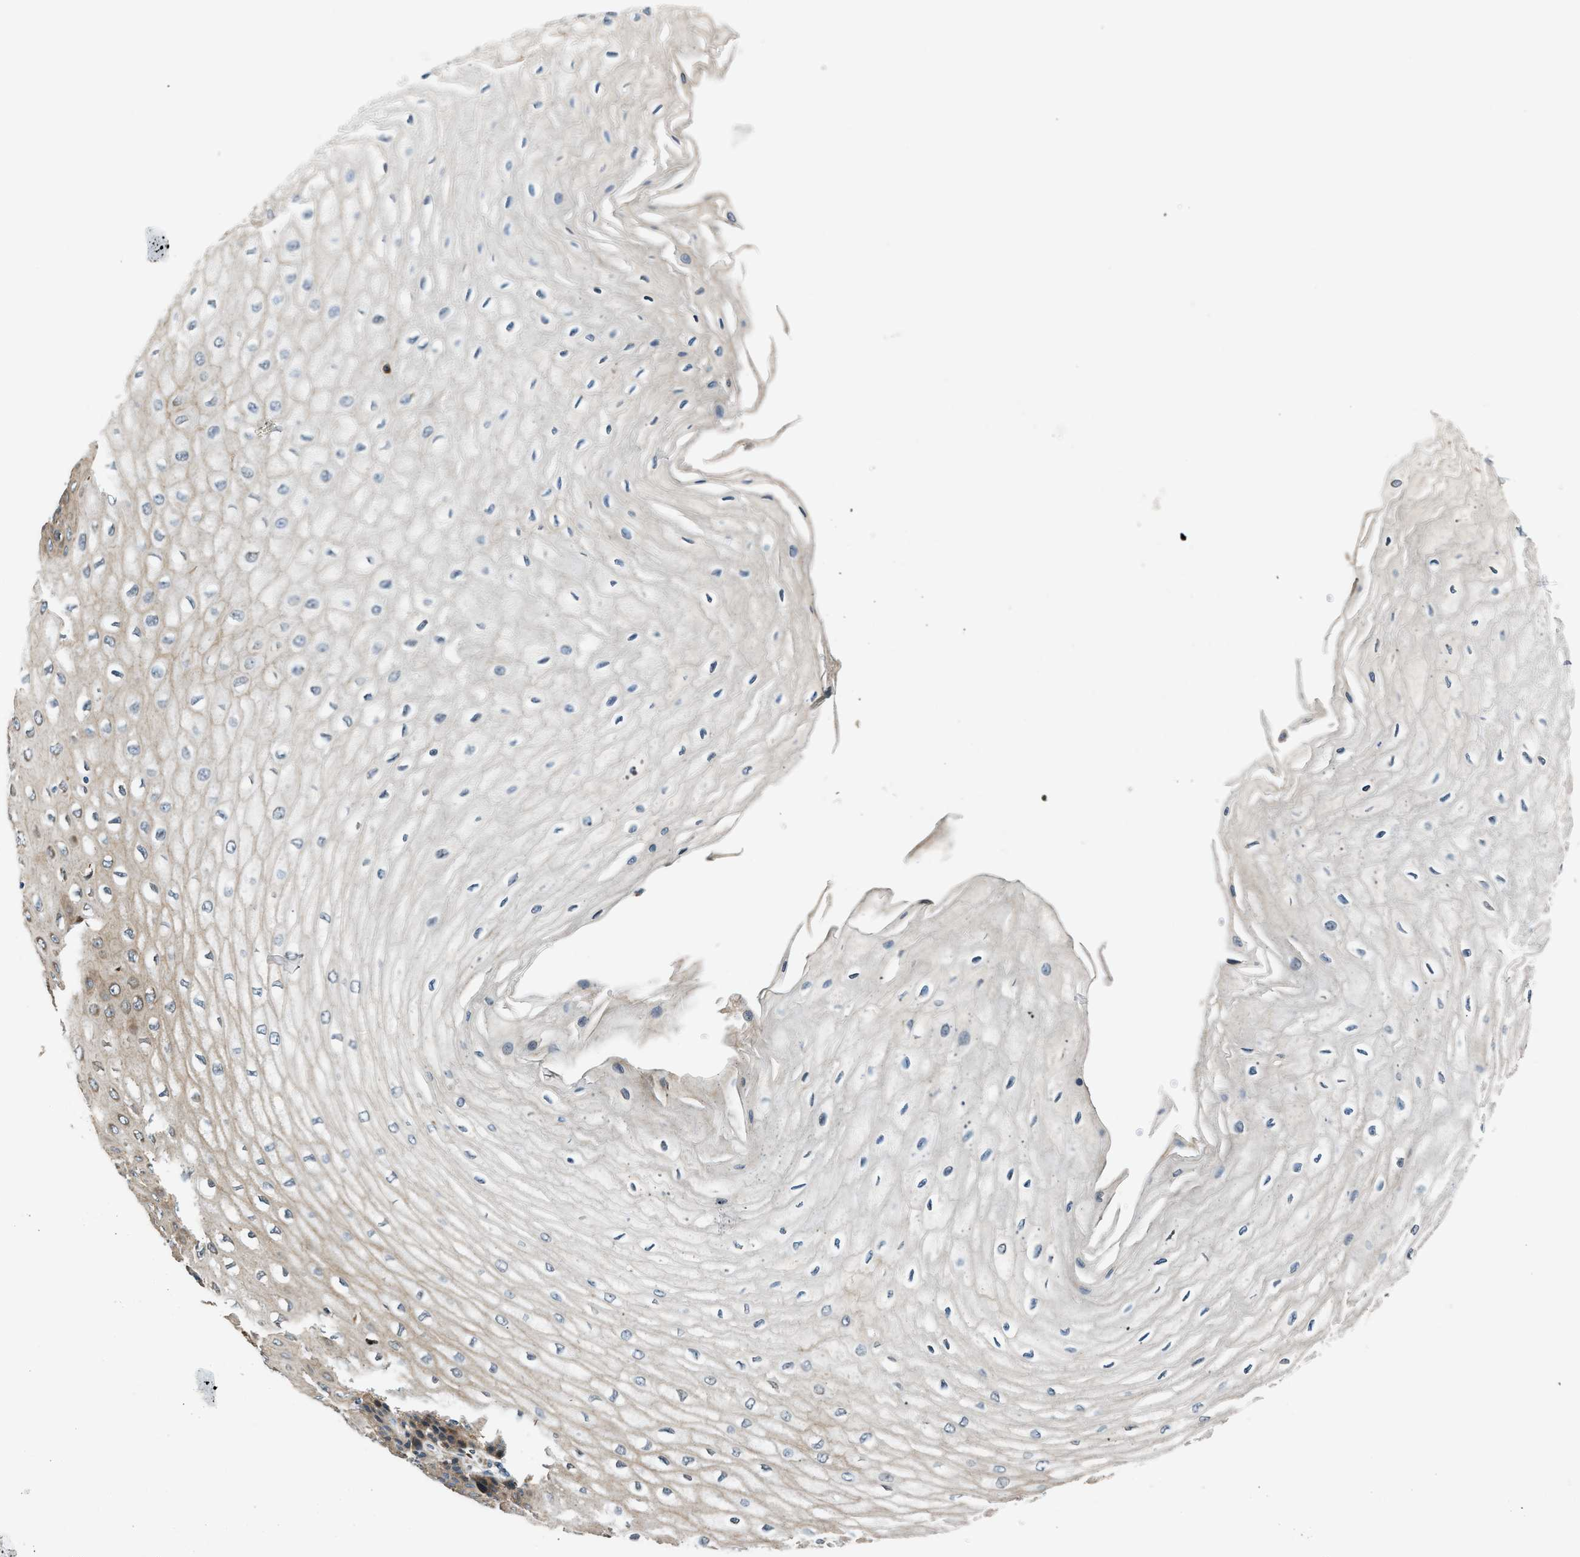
{"staining": {"intensity": "moderate", "quantity": "<25%", "location": "cytoplasmic/membranous"}, "tissue": "esophagus", "cell_type": "Squamous epithelial cells", "image_type": "normal", "snomed": [{"axis": "morphology", "description": "Normal tissue, NOS"}, {"axis": "morphology", "description": "Squamous cell carcinoma, NOS"}, {"axis": "topography", "description": "Esophagus"}], "caption": "Immunohistochemical staining of unremarkable esophagus reveals <25% levels of moderate cytoplasmic/membranous protein positivity in about <25% of squamous epithelial cells. The staining is performed using DAB (3,3'-diaminobenzidine) brown chromogen to label protein expression. The nuclei are counter-stained blue using hematoxylin.", "gene": "FUT8", "patient": {"sex": "male", "age": 65}}